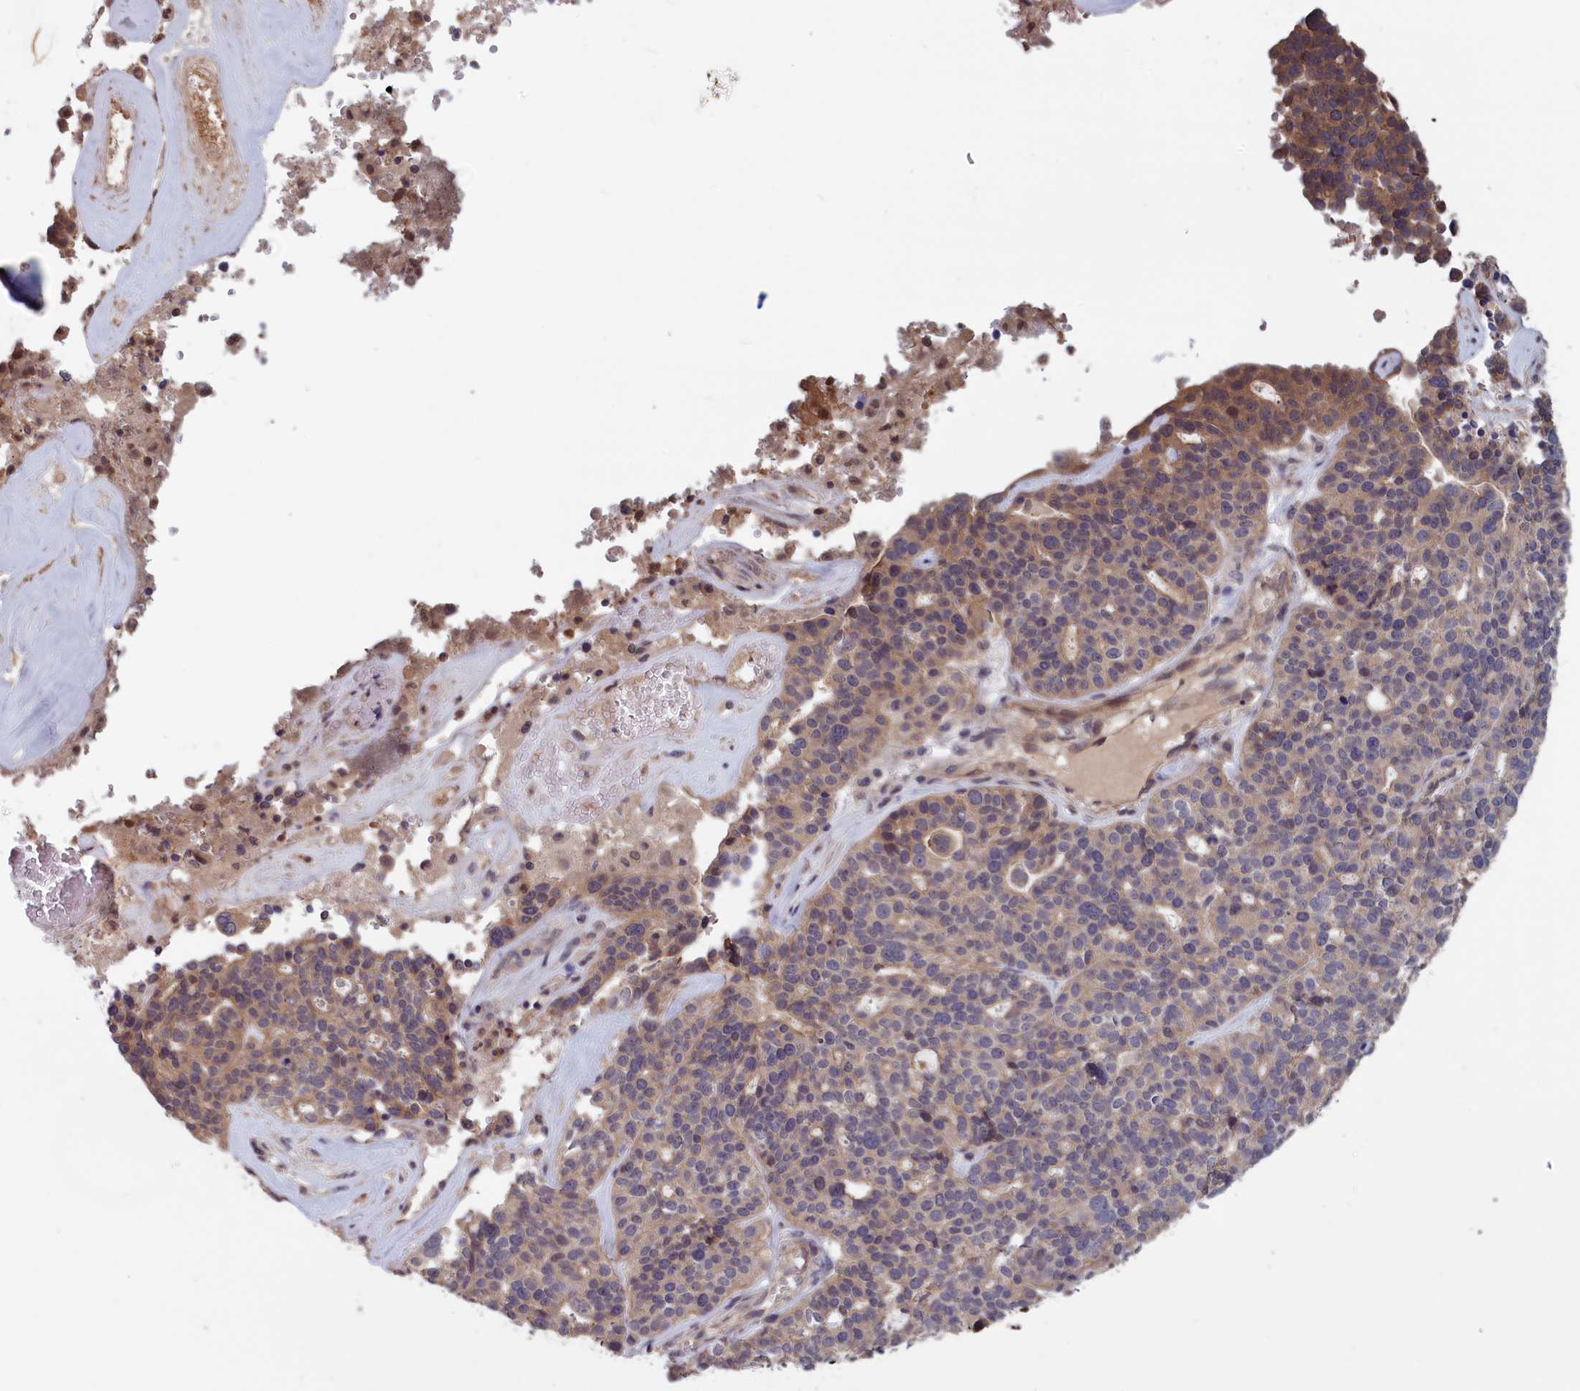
{"staining": {"intensity": "weak", "quantity": "25%-75%", "location": "cytoplasmic/membranous"}, "tissue": "ovarian cancer", "cell_type": "Tumor cells", "image_type": "cancer", "snomed": [{"axis": "morphology", "description": "Cystadenocarcinoma, serous, NOS"}, {"axis": "topography", "description": "Ovary"}], "caption": "This histopathology image exhibits IHC staining of human ovarian serous cystadenocarcinoma, with low weak cytoplasmic/membranous expression in approximately 25%-75% of tumor cells.", "gene": "PLP2", "patient": {"sex": "female", "age": 59}}